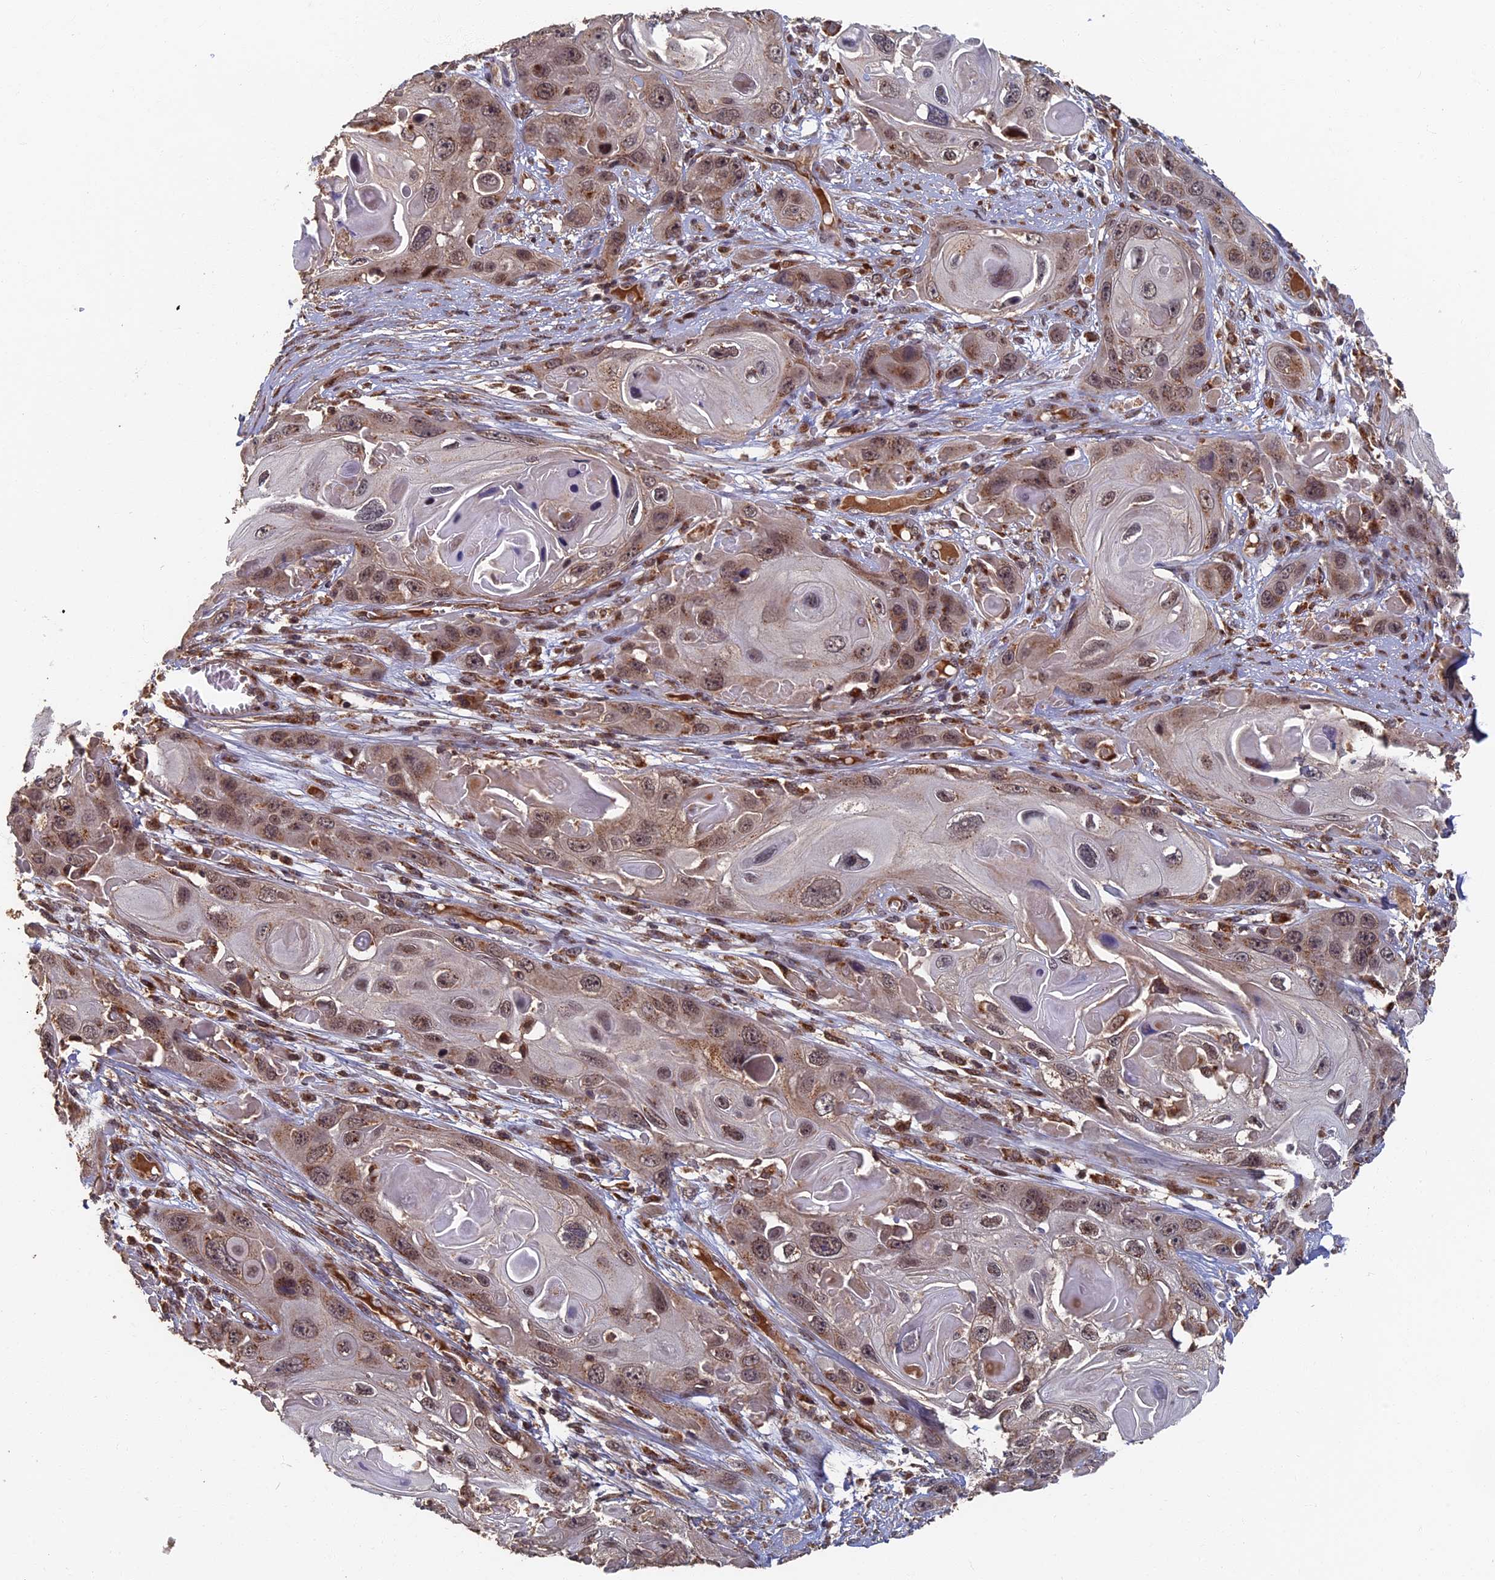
{"staining": {"intensity": "weak", "quantity": ">75%", "location": "cytoplasmic/membranous,nuclear"}, "tissue": "skin cancer", "cell_type": "Tumor cells", "image_type": "cancer", "snomed": [{"axis": "morphology", "description": "Squamous cell carcinoma, NOS"}, {"axis": "topography", "description": "Skin"}], "caption": "Skin cancer tissue shows weak cytoplasmic/membranous and nuclear expression in approximately >75% of tumor cells, visualized by immunohistochemistry. (IHC, brightfield microscopy, high magnification).", "gene": "RASGRF1", "patient": {"sex": "male", "age": 55}}